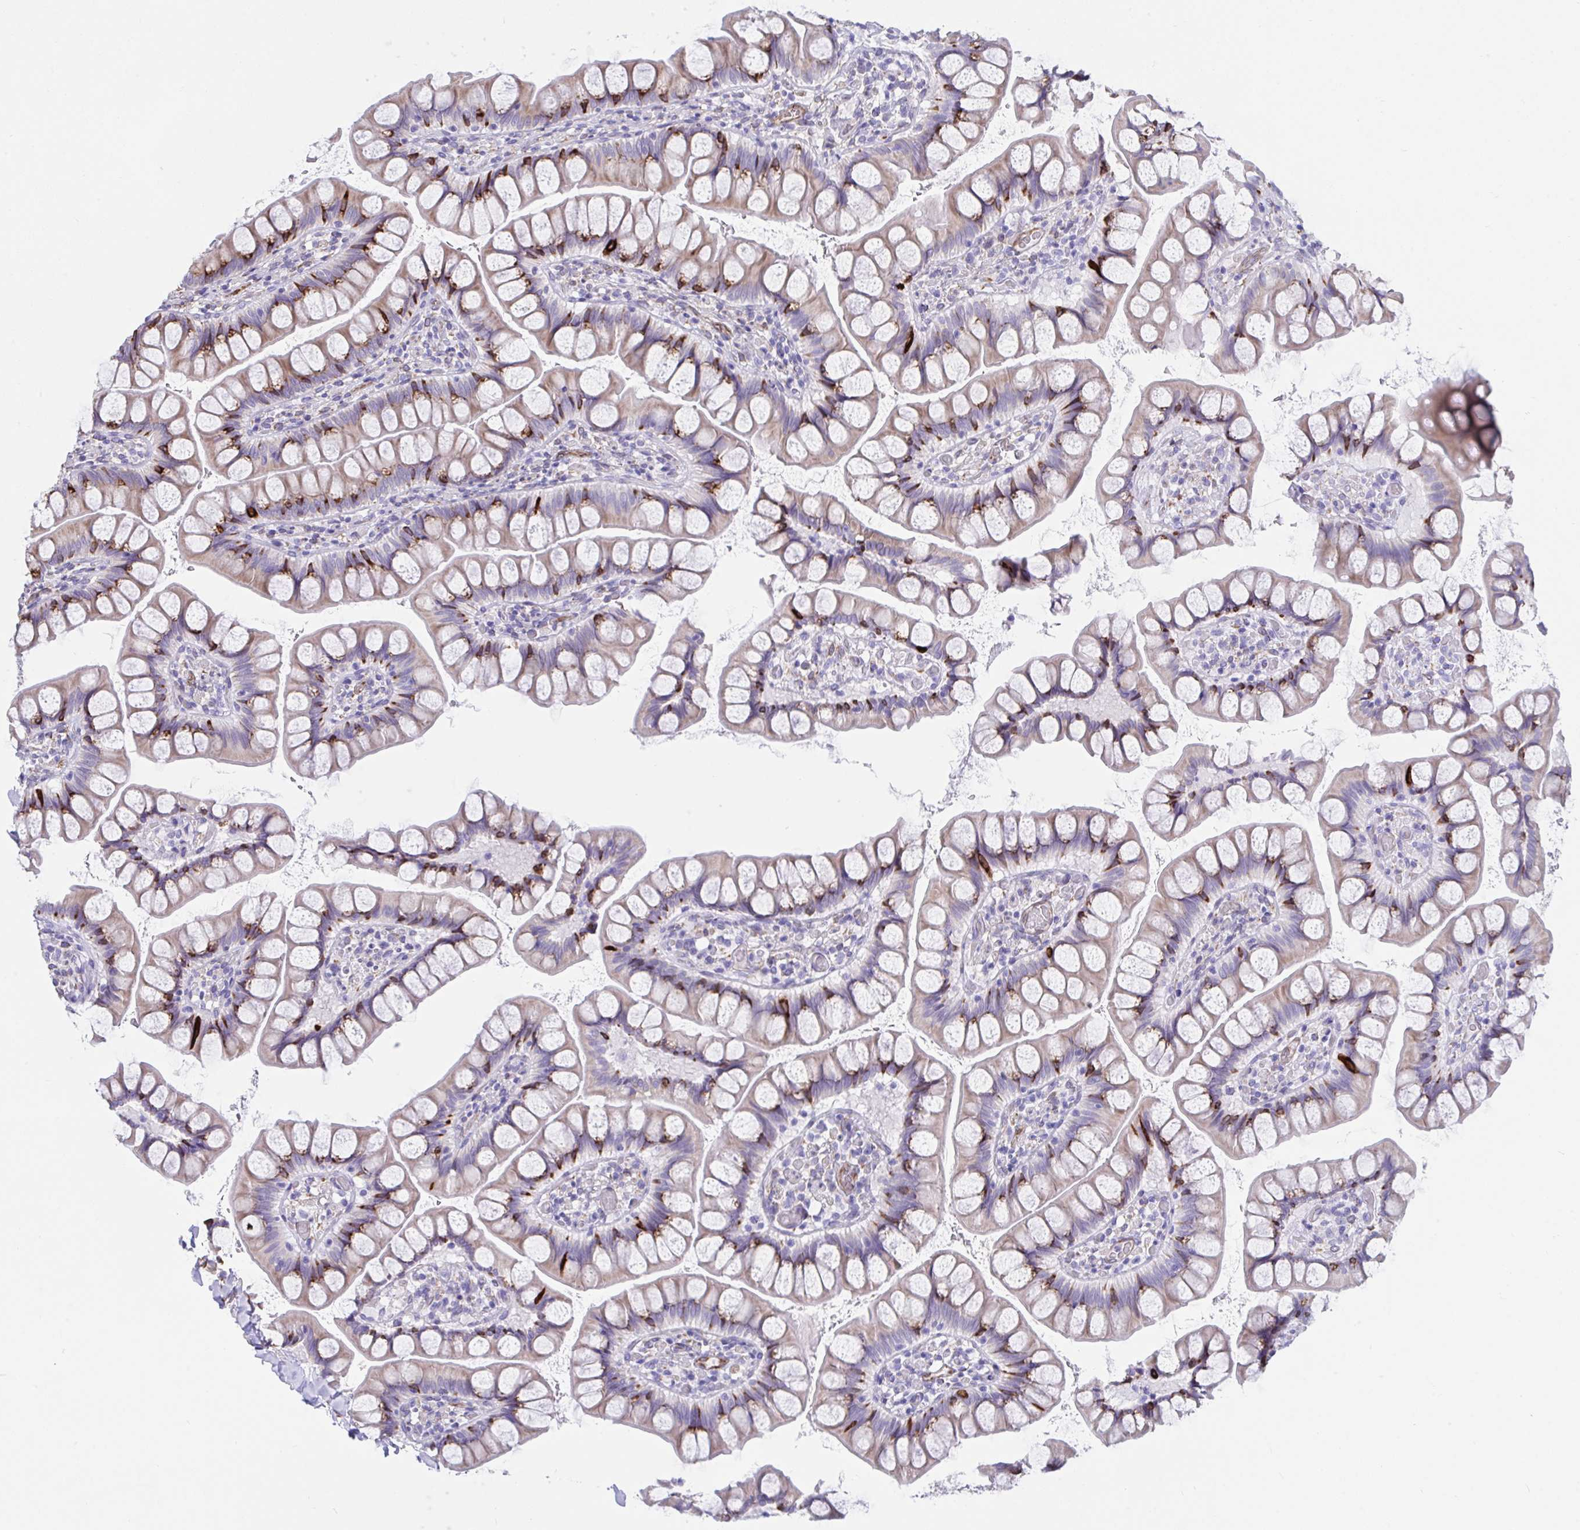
{"staining": {"intensity": "strong", "quantity": "<25%", "location": "cytoplasmic/membranous"}, "tissue": "small intestine", "cell_type": "Glandular cells", "image_type": "normal", "snomed": [{"axis": "morphology", "description": "Normal tissue, NOS"}, {"axis": "topography", "description": "Small intestine"}], "caption": "IHC (DAB) staining of unremarkable small intestine exhibits strong cytoplasmic/membranous protein staining in approximately <25% of glandular cells.", "gene": "ASPH", "patient": {"sex": "male", "age": 70}}